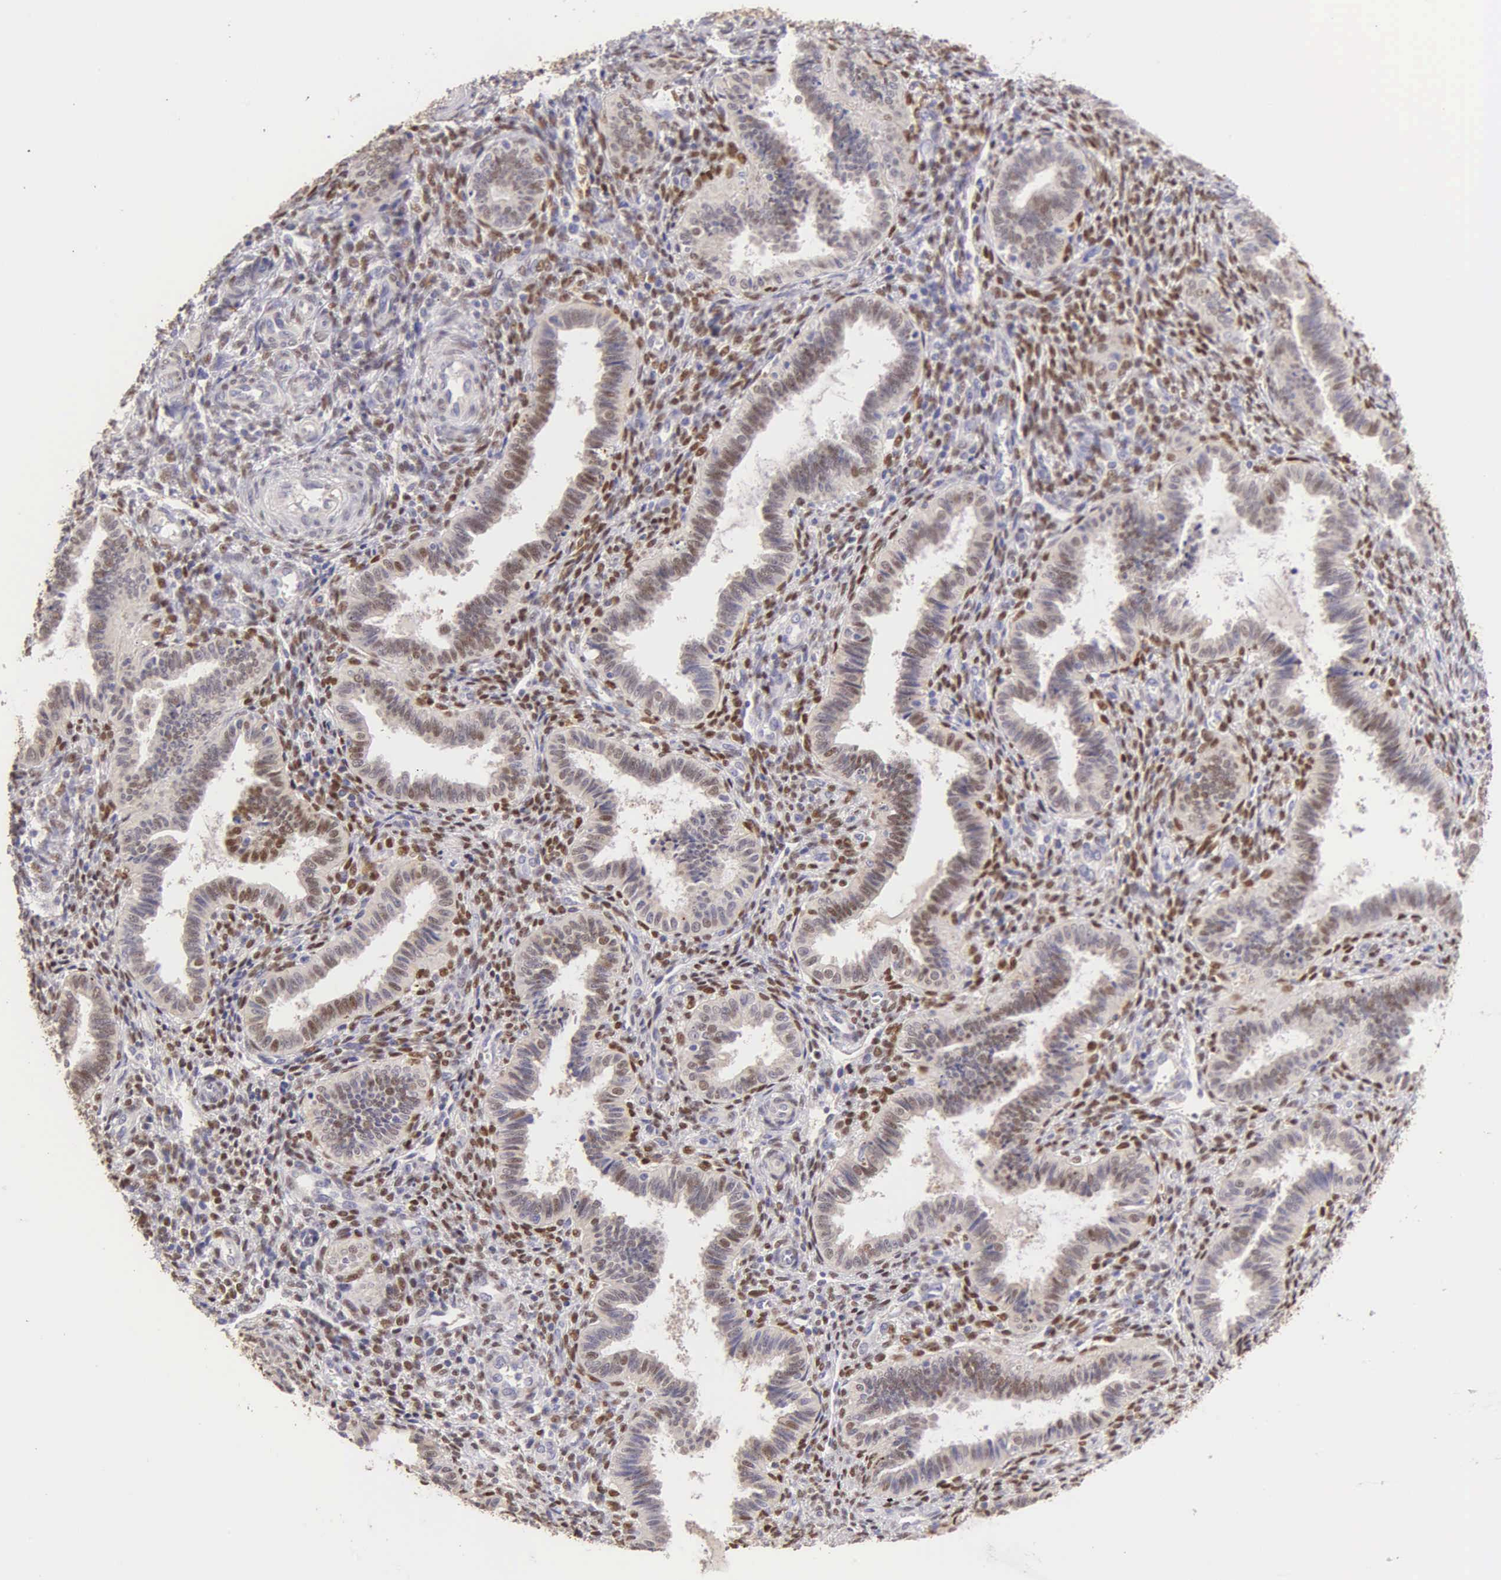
{"staining": {"intensity": "moderate", "quantity": ">75%", "location": "nuclear"}, "tissue": "endometrium", "cell_type": "Cells in endometrial stroma", "image_type": "normal", "snomed": [{"axis": "morphology", "description": "Normal tissue, NOS"}, {"axis": "topography", "description": "Endometrium"}], "caption": "Immunohistochemistry (IHC) of unremarkable human endometrium reveals medium levels of moderate nuclear staining in about >75% of cells in endometrial stroma. (IHC, brightfield microscopy, high magnification).", "gene": "ESR1", "patient": {"sex": "female", "age": 36}}